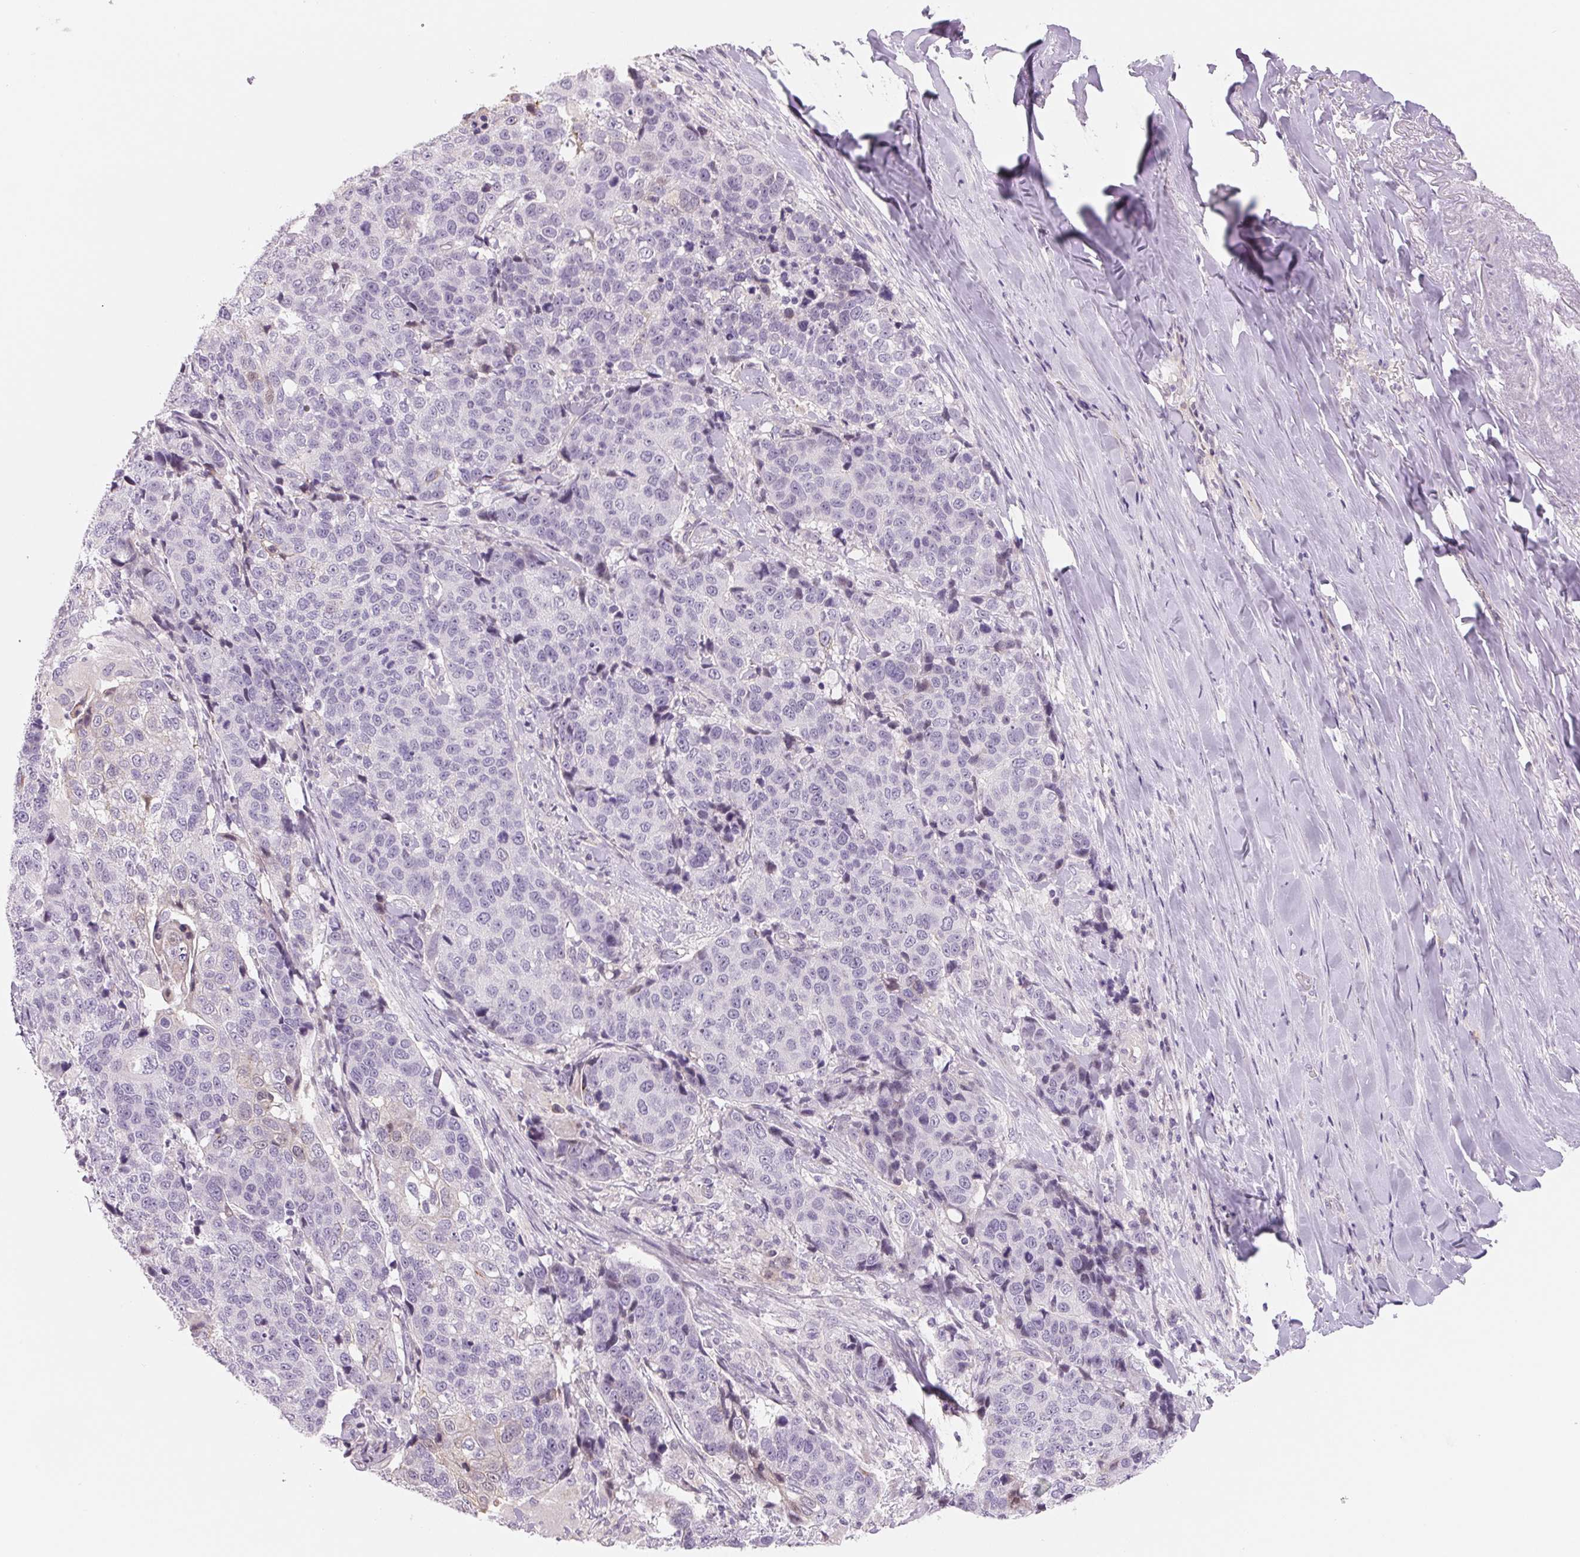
{"staining": {"intensity": "negative", "quantity": "none", "location": "none"}, "tissue": "lung cancer", "cell_type": "Tumor cells", "image_type": "cancer", "snomed": [{"axis": "morphology", "description": "Squamous cell carcinoma, NOS"}, {"axis": "topography", "description": "Lymph node"}, {"axis": "topography", "description": "Lung"}], "caption": "DAB immunohistochemical staining of lung cancer demonstrates no significant staining in tumor cells.", "gene": "CCDC168", "patient": {"sex": "male", "age": 61}}